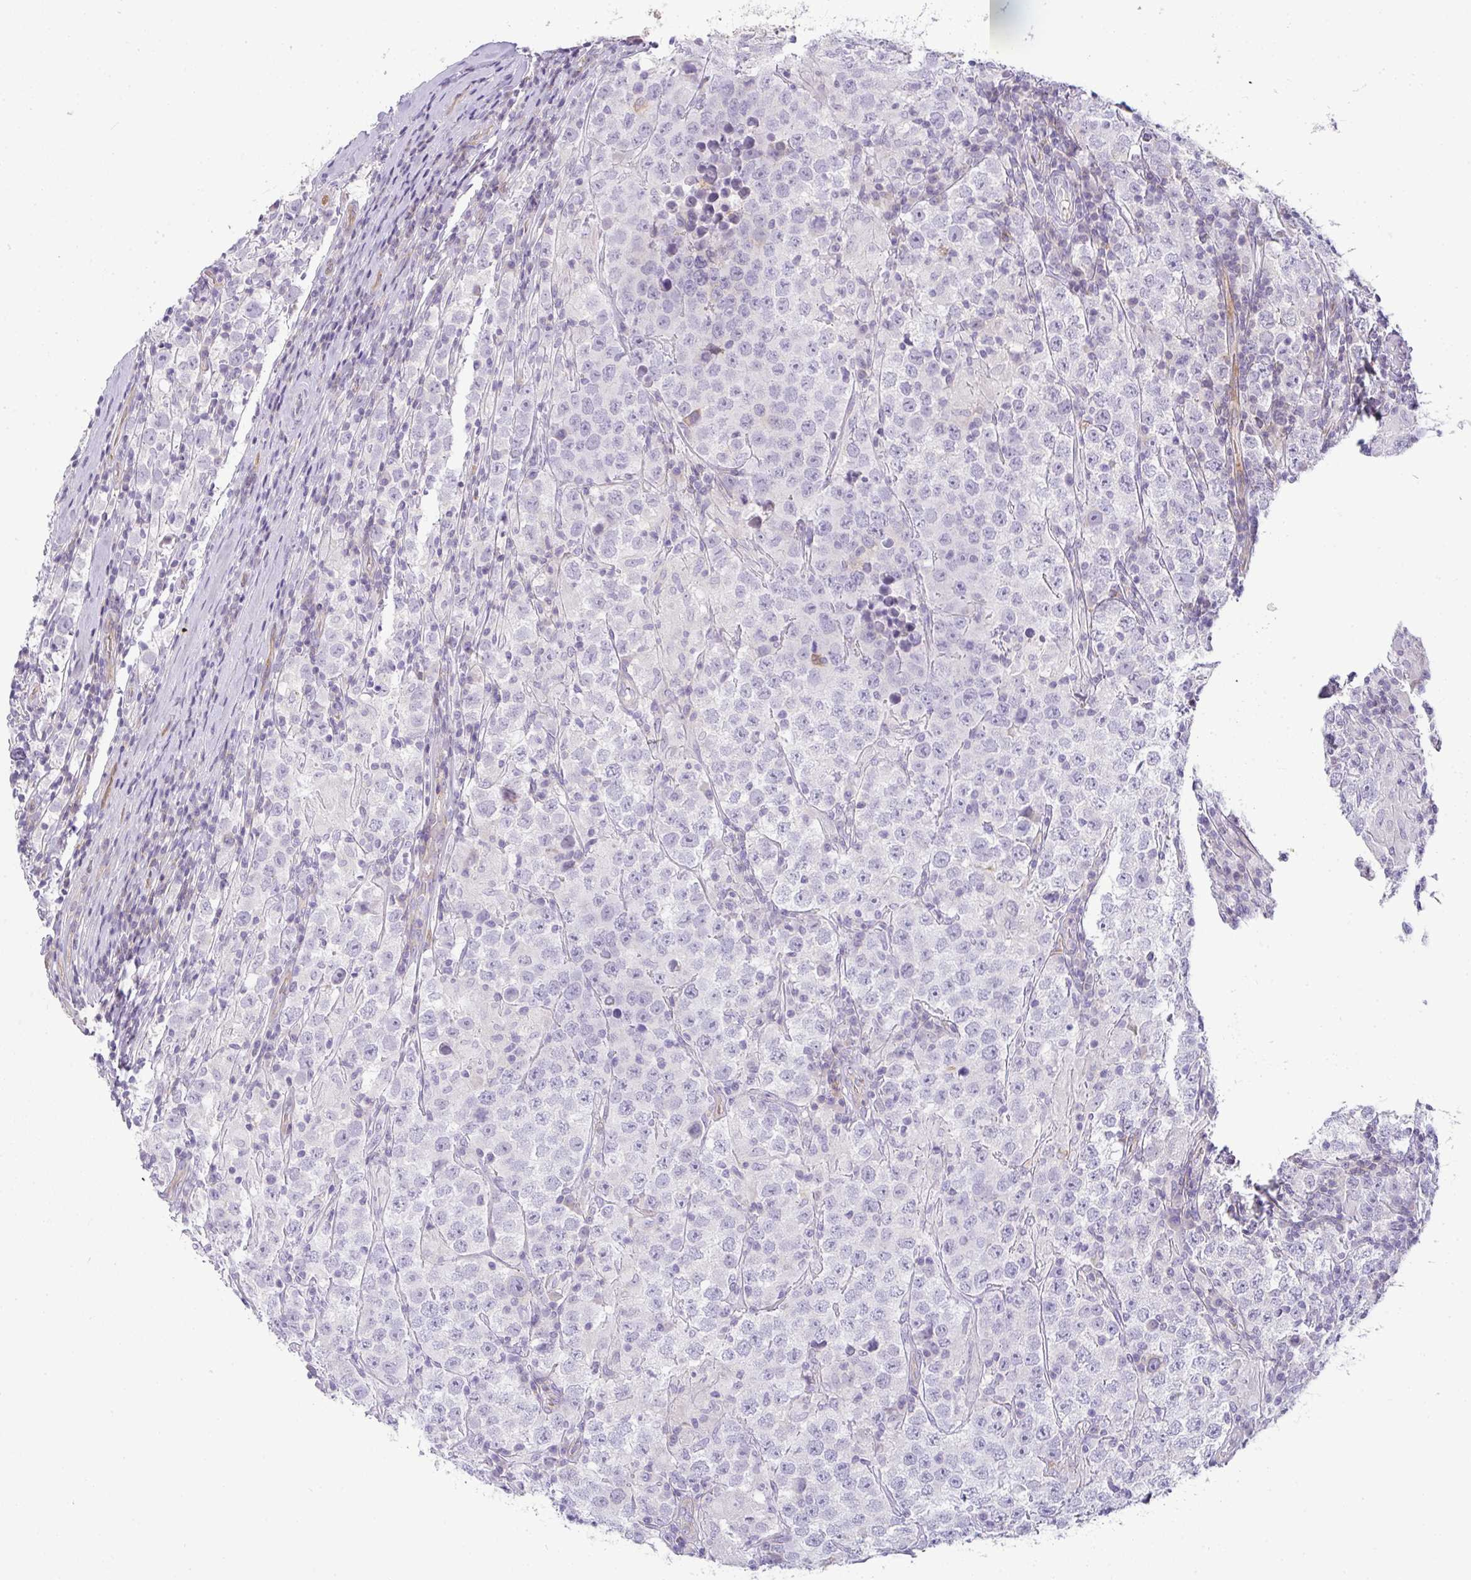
{"staining": {"intensity": "negative", "quantity": "none", "location": "none"}, "tissue": "testis cancer", "cell_type": "Tumor cells", "image_type": "cancer", "snomed": [{"axis": "morphology", "description": "Normal tissue, NOS"}, {"axis": "morphology", "description": "Urothelial carcinoma, High grade"}, {"axis": "morphology", "description": "Seminoma, NOS"}, {"axis": "morphology", "description": "Carcinoma, Embryonal, NOS"}, {"axis": "topography", "description": "Urinary bladder"}, {"axis": "topography", "description": "Testis"}], "caption": "Immunohistochemical staining of human testis cancer (seminoma) displays no significant positivity in tumor cells.", "gene": "LIPE", "patient": {"sex": "male", "age": 41}}